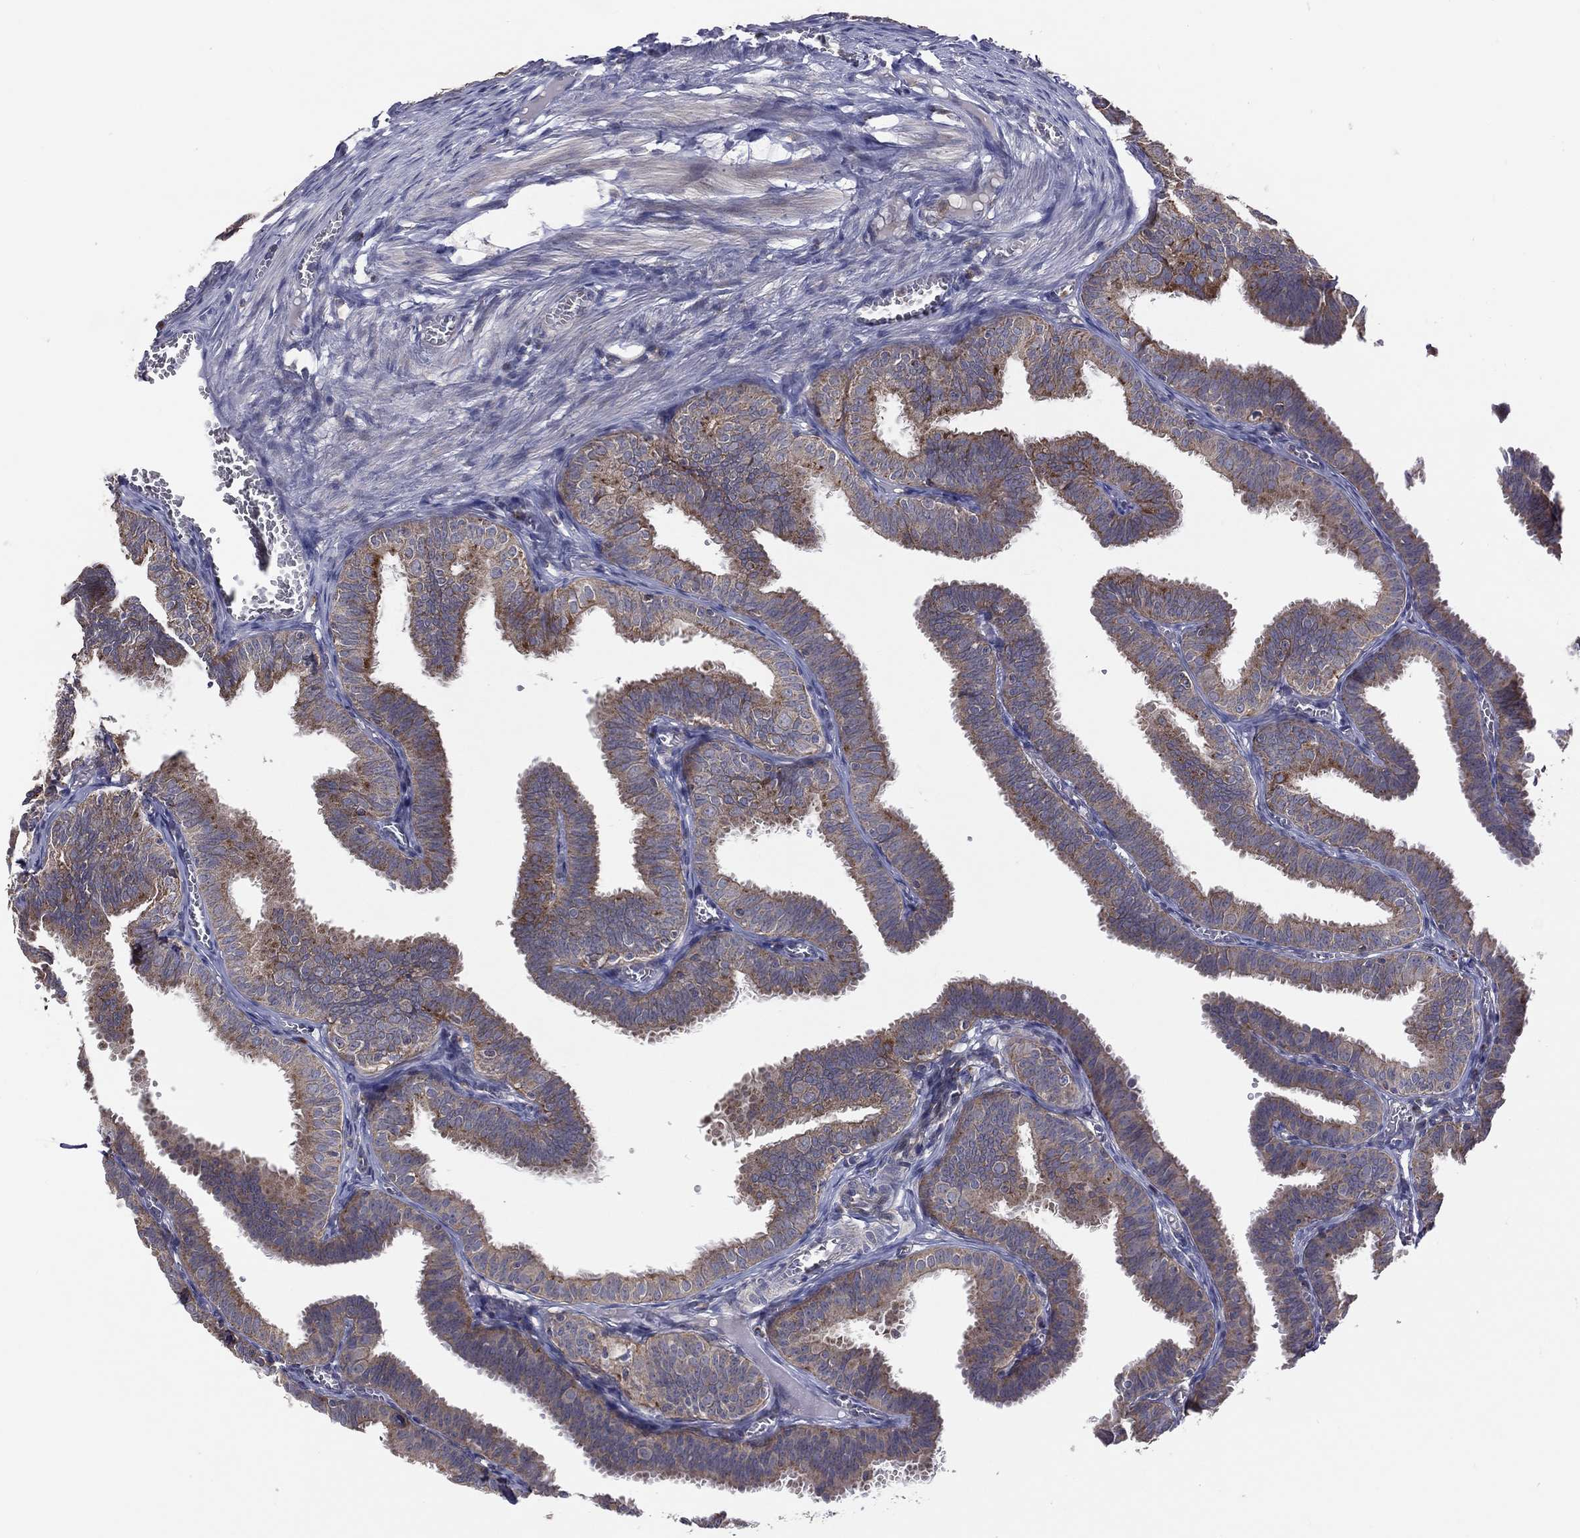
{"staining": {"intensity": "moderate", "quantity": "25%-75%", "location": "cytoplasmic/membranous"}, "tissue": "fallopian tube", "cell_type": "Glandular cells", "image_type": "normal", "snomed": [{"axis": "morphology", "description": "Normal tissue, NOS"}, {"axis": "topography", "description": "Fallopian tube"}], "caption": "The histopathology image exhibits immunohistochemical staining of unremarkable fallopian tube. There is moderate cytoplasmic/membranous expression is seen in about 25%-75% of glandular cells. Using DAB (3,3'-diaminobenzidine) (brown) and hematoxylin (blue) stains, captured at high magnification using brightfield microscopy.", "gene": "STARD3", "patient": {"sex": "female", "age": 25}}